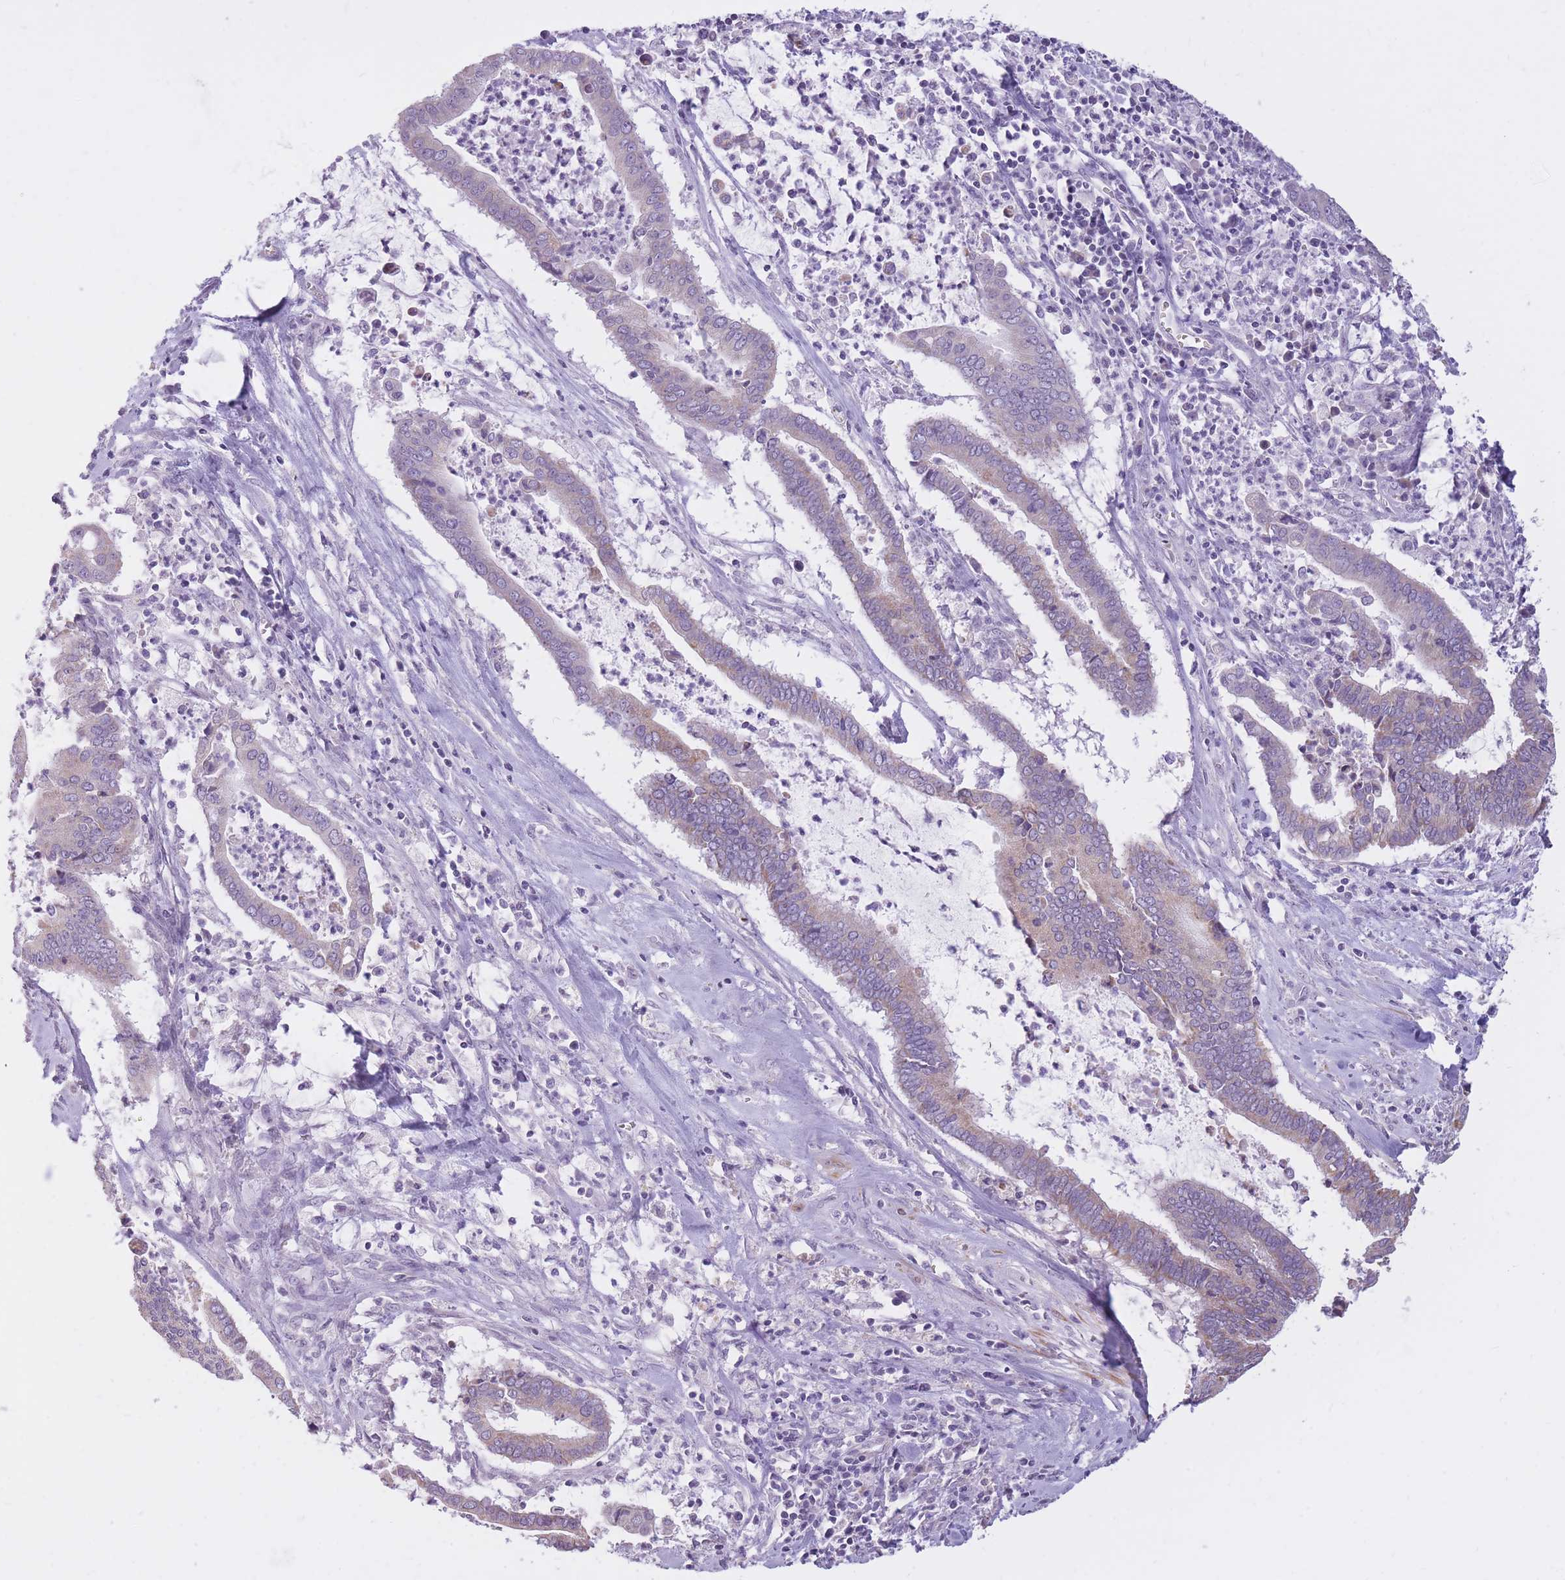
{"staining": {"intensity": "weak", "quantity": "<25%", "location": "cytoplasmic/membranous"}, "tissue": "cervical cancer", "cell_type": "Tumor cells", "image_type": "cancer", "snomed": [{"axis": "morphology", "description": "Adenocarcinoma, NOS"}, {"axis": "topography", "description": "Cervix"}], "caption": "Tumor cells are negative for protein expression in human cervical cancer (adenocarcinoma). (Brightfield microscopy of DAB immunohistochemistry (IHC) at high magnification).", "gene": "RNF170", "patient": {"sex": "female", "age": 44}}